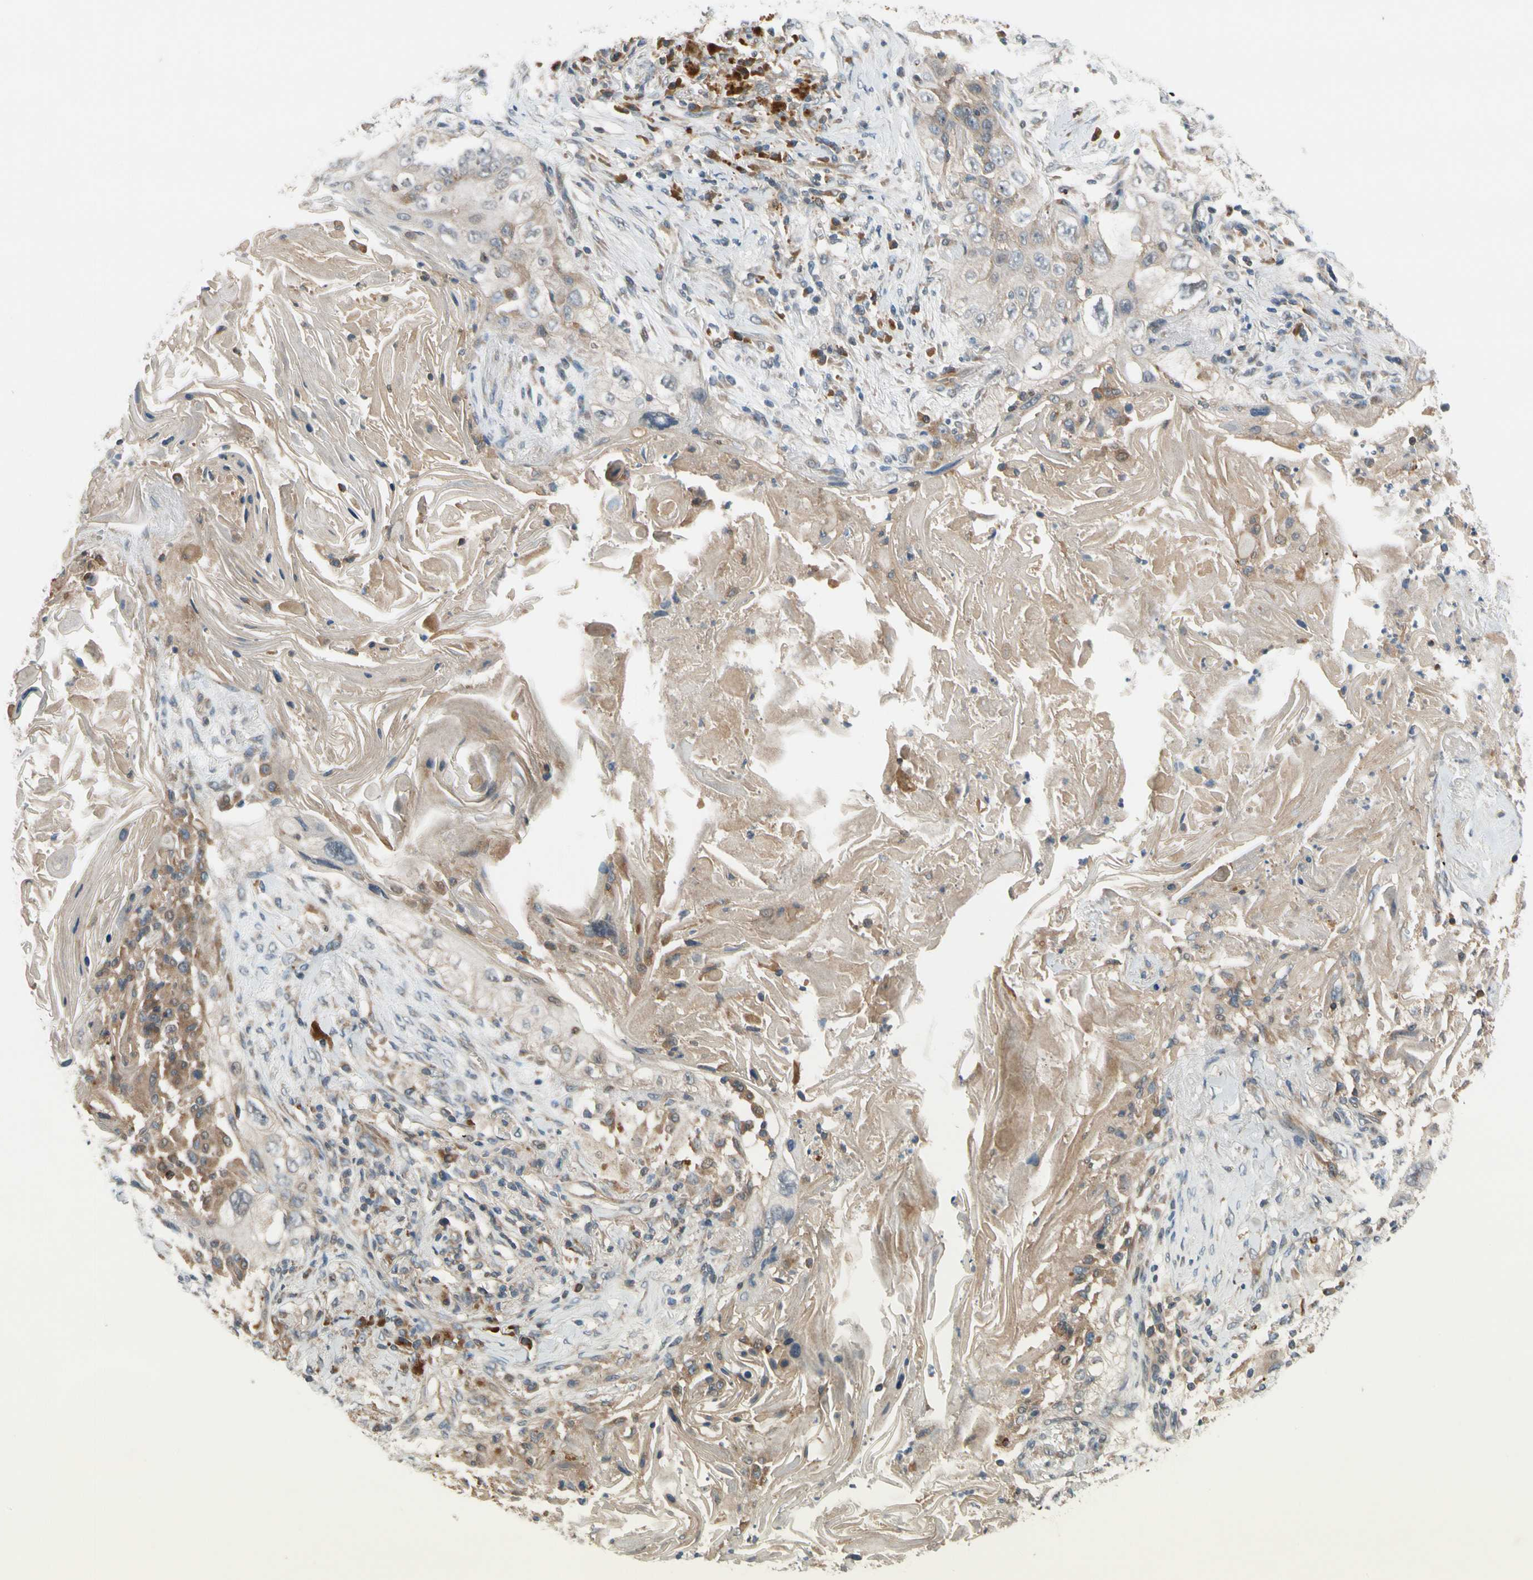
{"staining": {"intensity": "moderate", "quantity": "<25%", "location": "cytoplasmic/membranous"}, "tissue": "lung cancer", "cell_type": "Tumor cells", "image_type": "cancer", "snomed": [{"axis": "morphology", "description": "Squamous cell carcinoma, NOS"}, {"axis": "topography", "description": "Lung"}], "caption": "A brown stain highlights moderate cytoplasmic/membranous positivity of a protein in squamous cell carcinoma (lung) tumor cells.", "gene": "MST1R", "patient": {"sex": "female", "age": 67}}